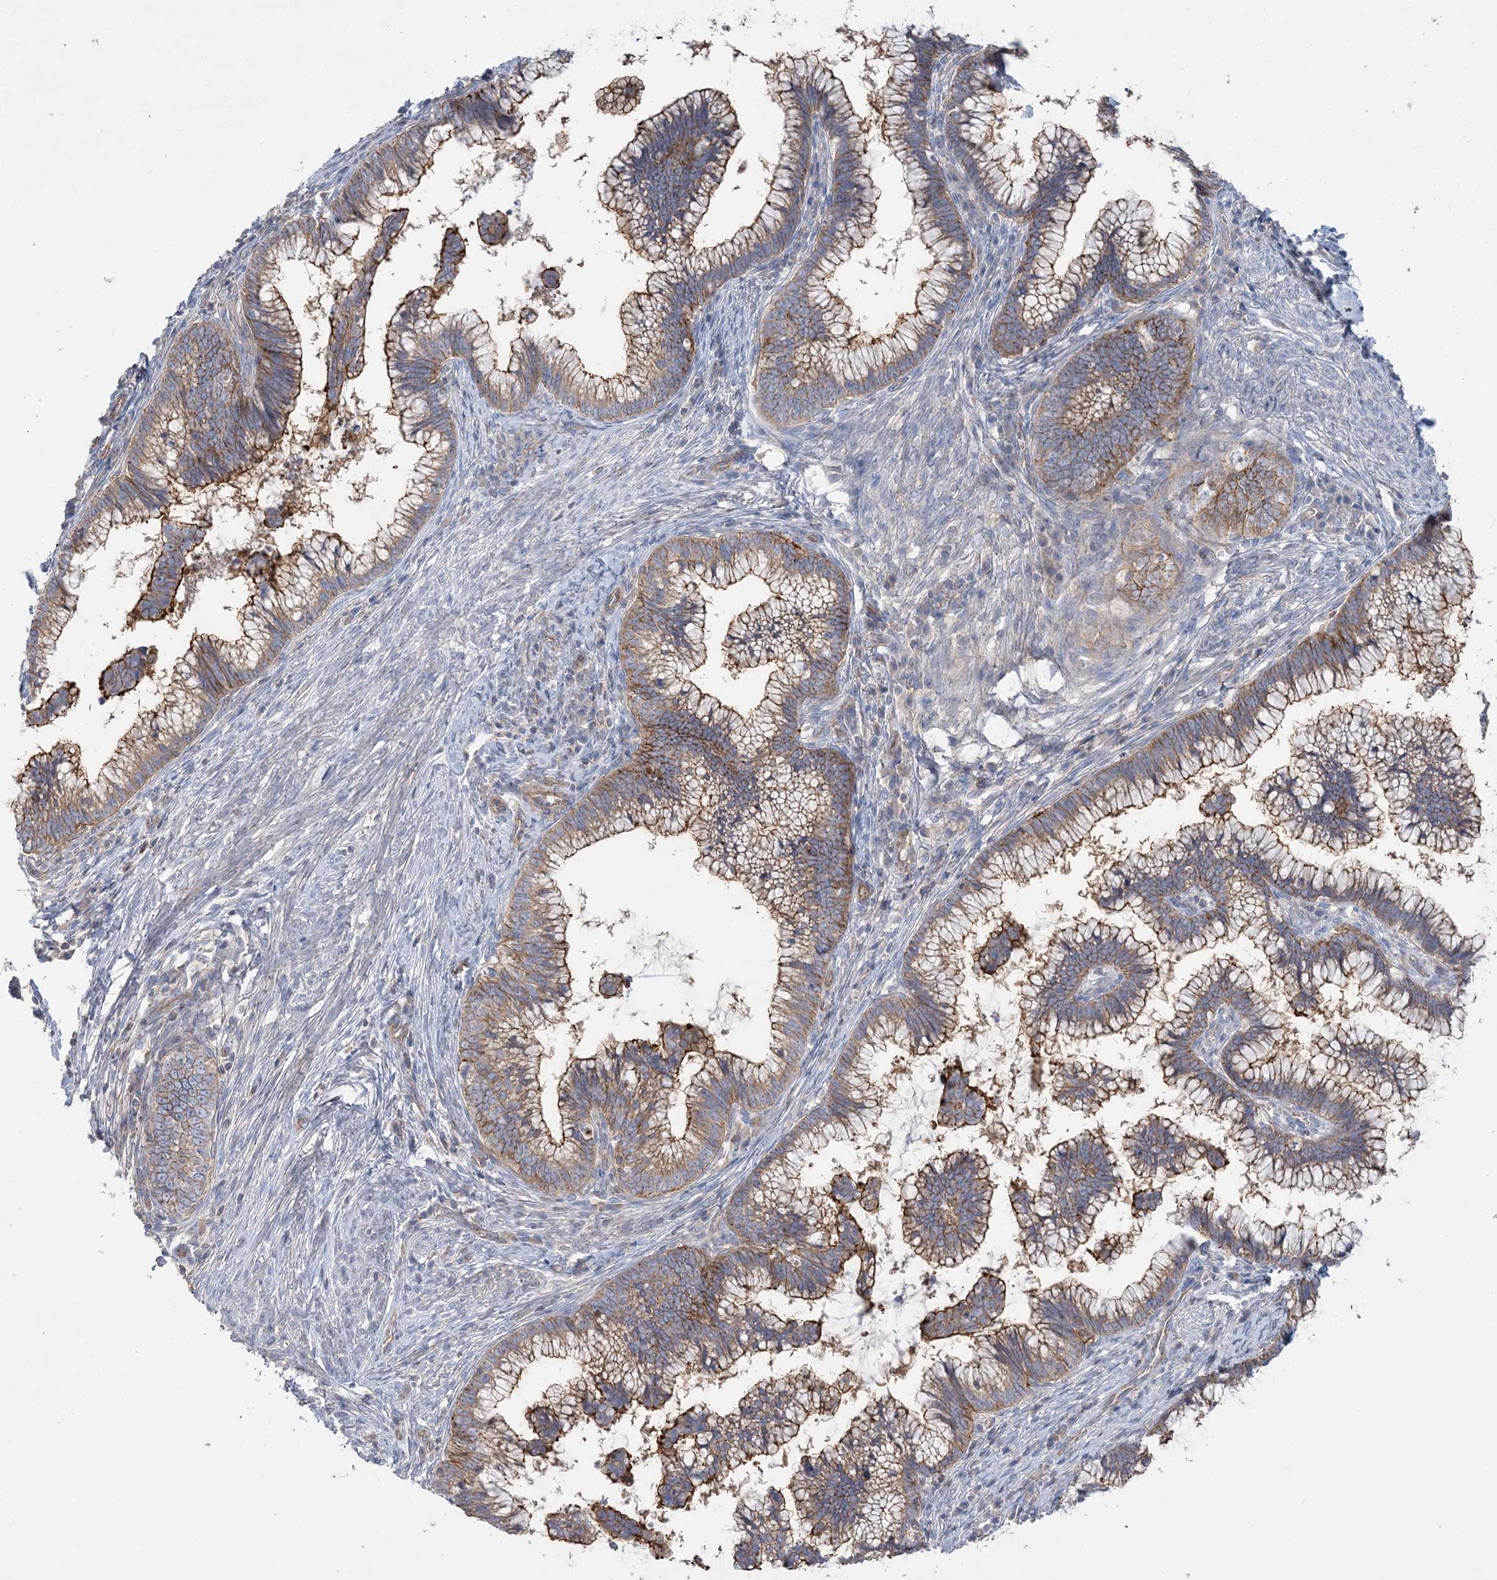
{"staining": {"intensity": "moderate", "quantity": ">75%", "location": "cytoplasmic/membranous"}, "tissue": "cervical cancer", "cell_type": "Tumor cells", "image_type": "cancer", "snomed": [{"axis": "morphology", "description": "Adenocarcinoma, NOS"}, {"axis": "topography", "description": "Cervix"}], "caption": "Moderate cytoplasmic/membranous protein positivity is seen in about >75% of tumor cells in cervical cancer (adenocarcinoma). (brown staining indicates protein expression, while blue staining denotes nuclei).", "gene": "PIGC", "patient": {"sex": "female", "age": 36}}